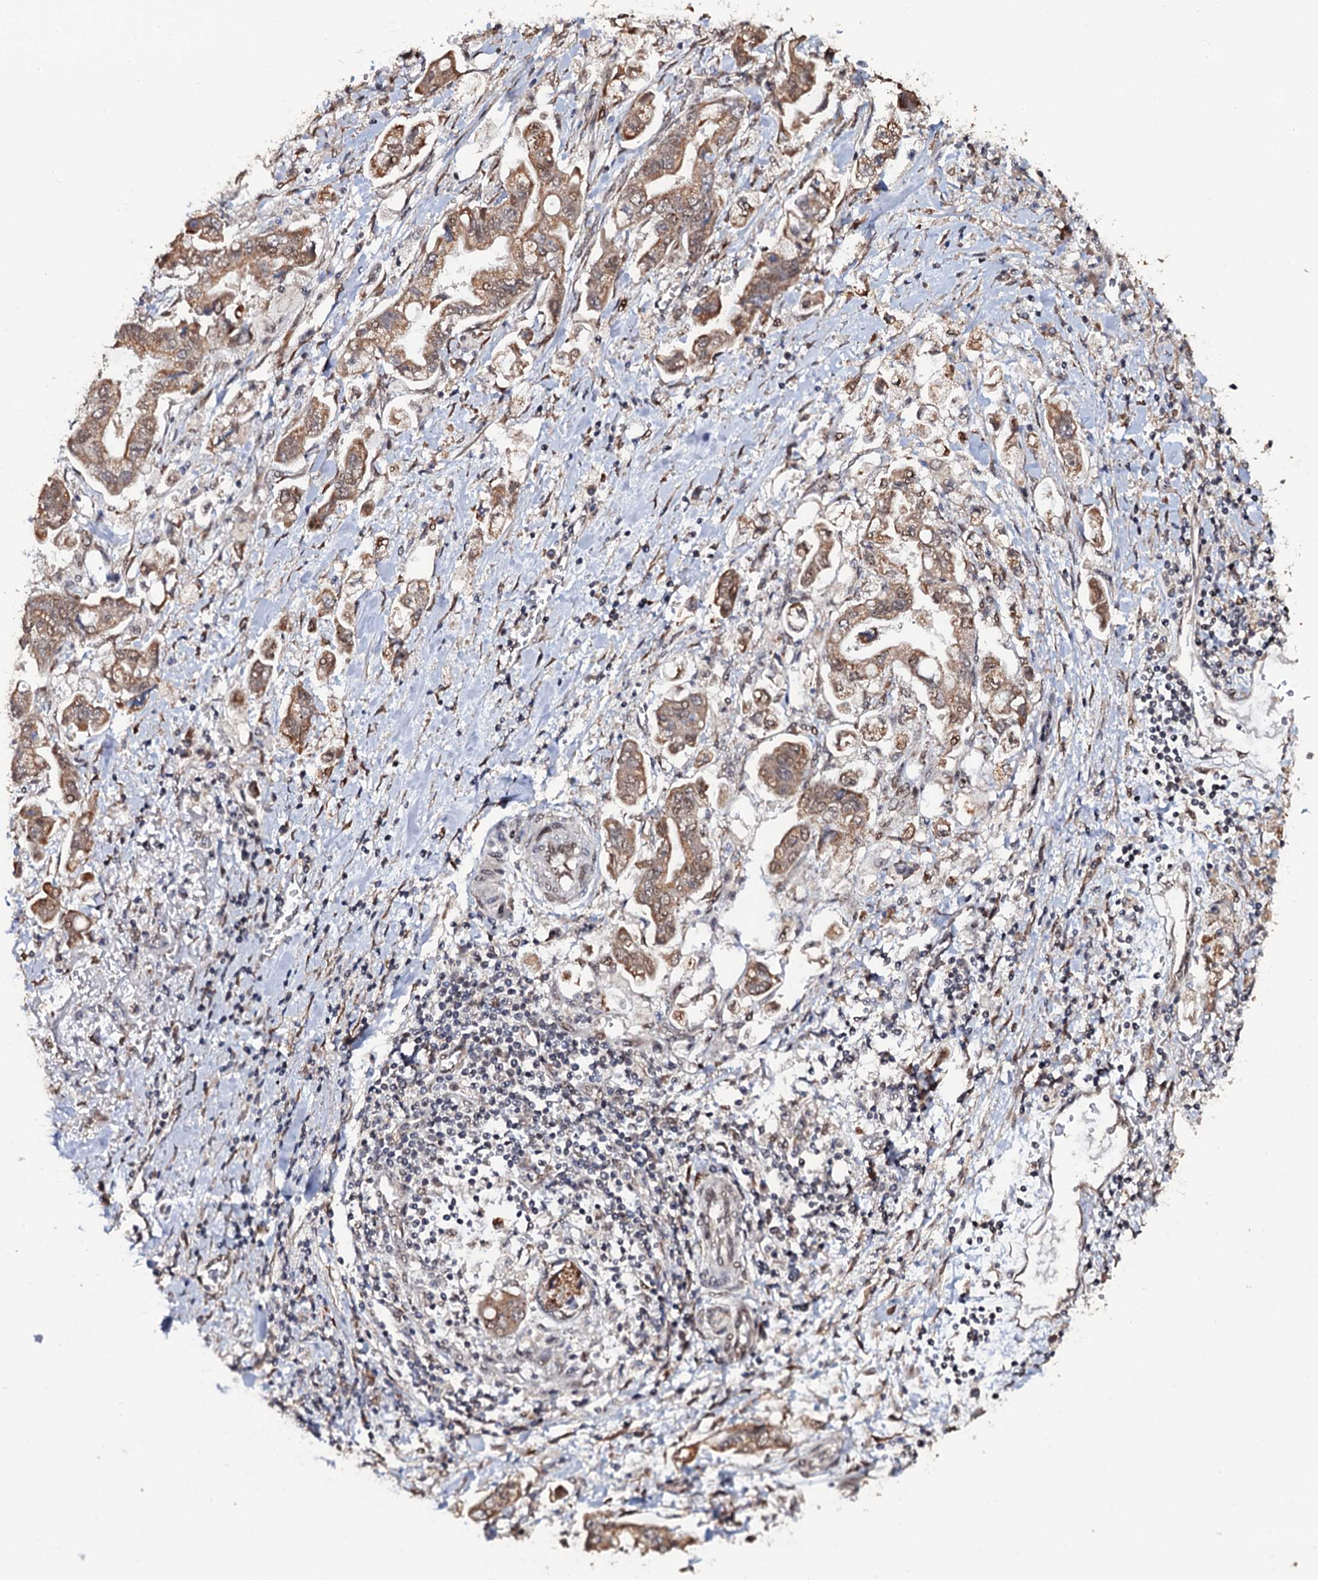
{"staining": {"intensity": "moderate", "quantity": ">75%", "location": "cytoplasmic/membranous"}, "tissue": "stomach cancer", "cell_type": "Tumor cells", "image_type": "cancer", "snomed": [{"axis": "morphology", "description": "Adenocarcinoma, NOS"}, {"axis": "topography", "description": "Stomach"}], "caption": "Immunohistochemical staining of human stomach cancer displays medium levels of moderate cytoplasmic/membranous protein staining in about >75% of tumor cells.", "gene": "LRRC63", "patient": {"sex": "male", "age": 62}}